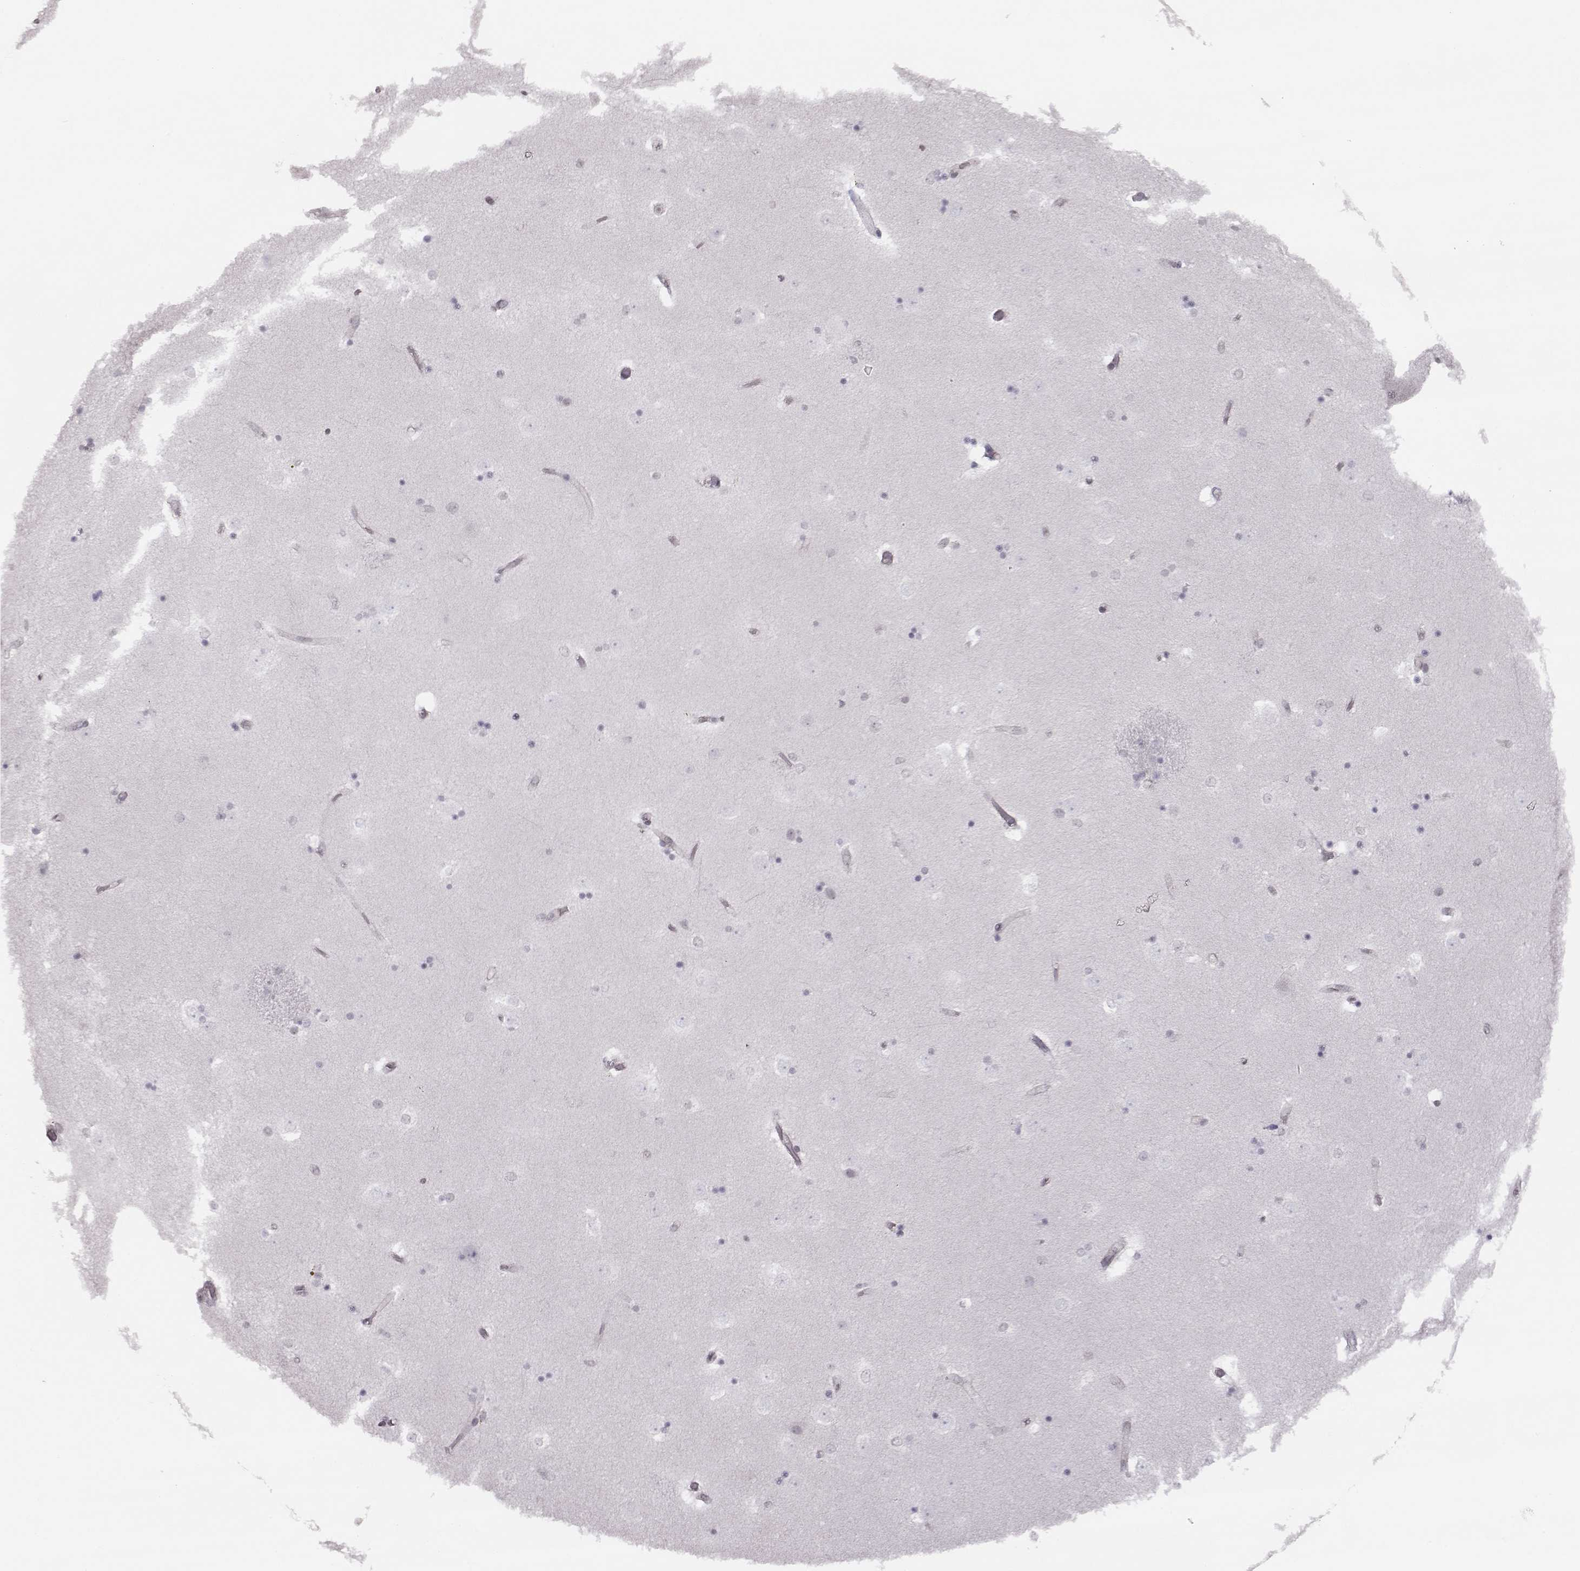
{"staining": {"intensity": "negative", "quantity": "none", "location": "none"}, "tissue": "caudate", "cell_type": "Glial cells", "image_type": "normal", "snomed": [{"axis": "morphology", "description": "Normal tissue, NOS"}, {"axis": "topography", "description": "Lateral ventricle wall"}], "caption": "Caudate stained for a protein using immunohistochemistry (IHC) reveals no expression glial cells.", "gene": "KIF13B", "patient": {"sex": "male", "age": 51}}